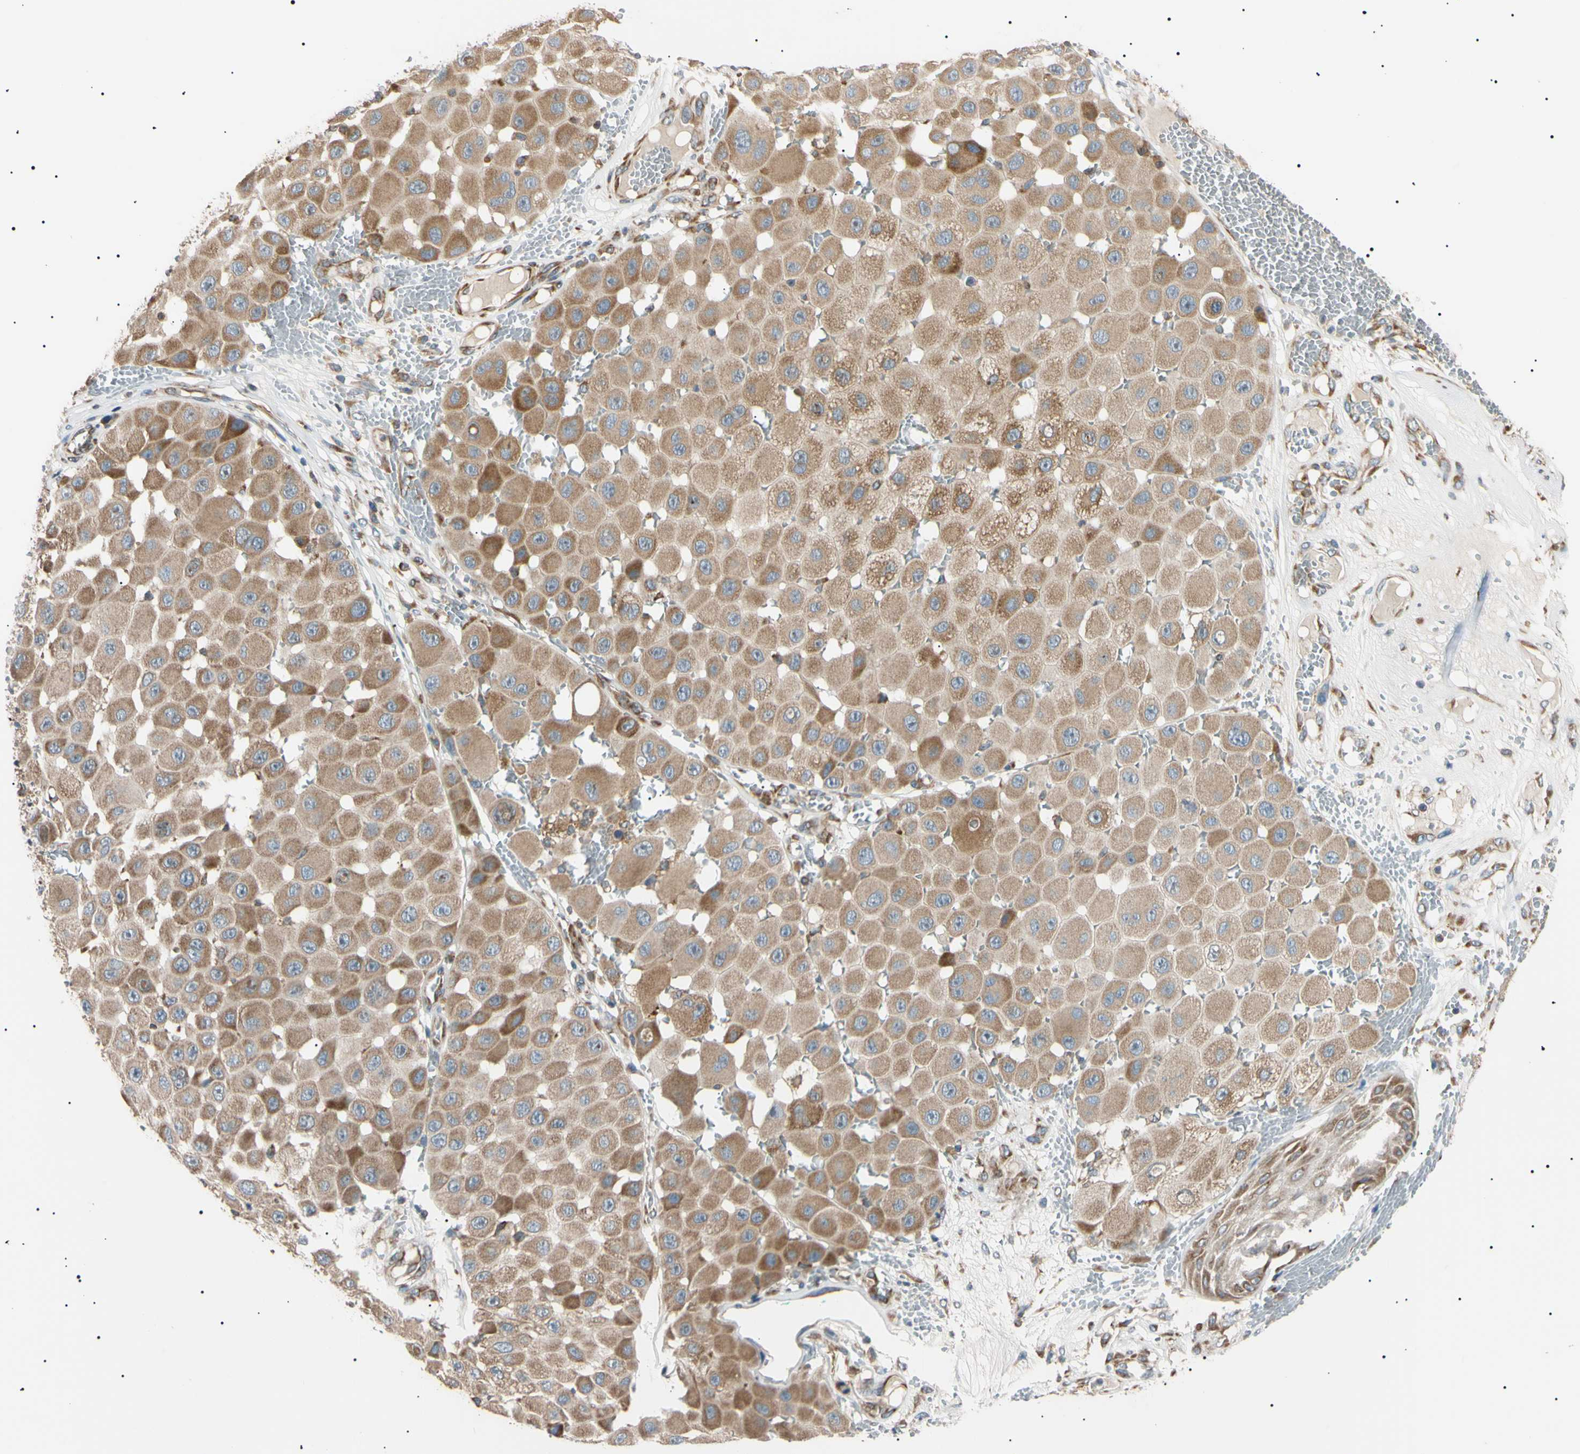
{"staining": {"intensity": "moderate", "quantity": ">75%", "location": "cytoplasmic/membranous"}, "tissue": "melanoma", "cell_type": "Tumor cells", "image_type": "cancer", "snomed": [{"axis": "morphology", "description": "Malignant melanoma, NOS"}, {"axis": "topography", "description": "Skin"}], "caption": "This image shows IHC staining of human melanoma, with medium moderate cytoplasmic/membranous positivity in approximately >75% of tumor cells.", "gene": "VAPA", "patient": {"sex": "female", "age": 81}}